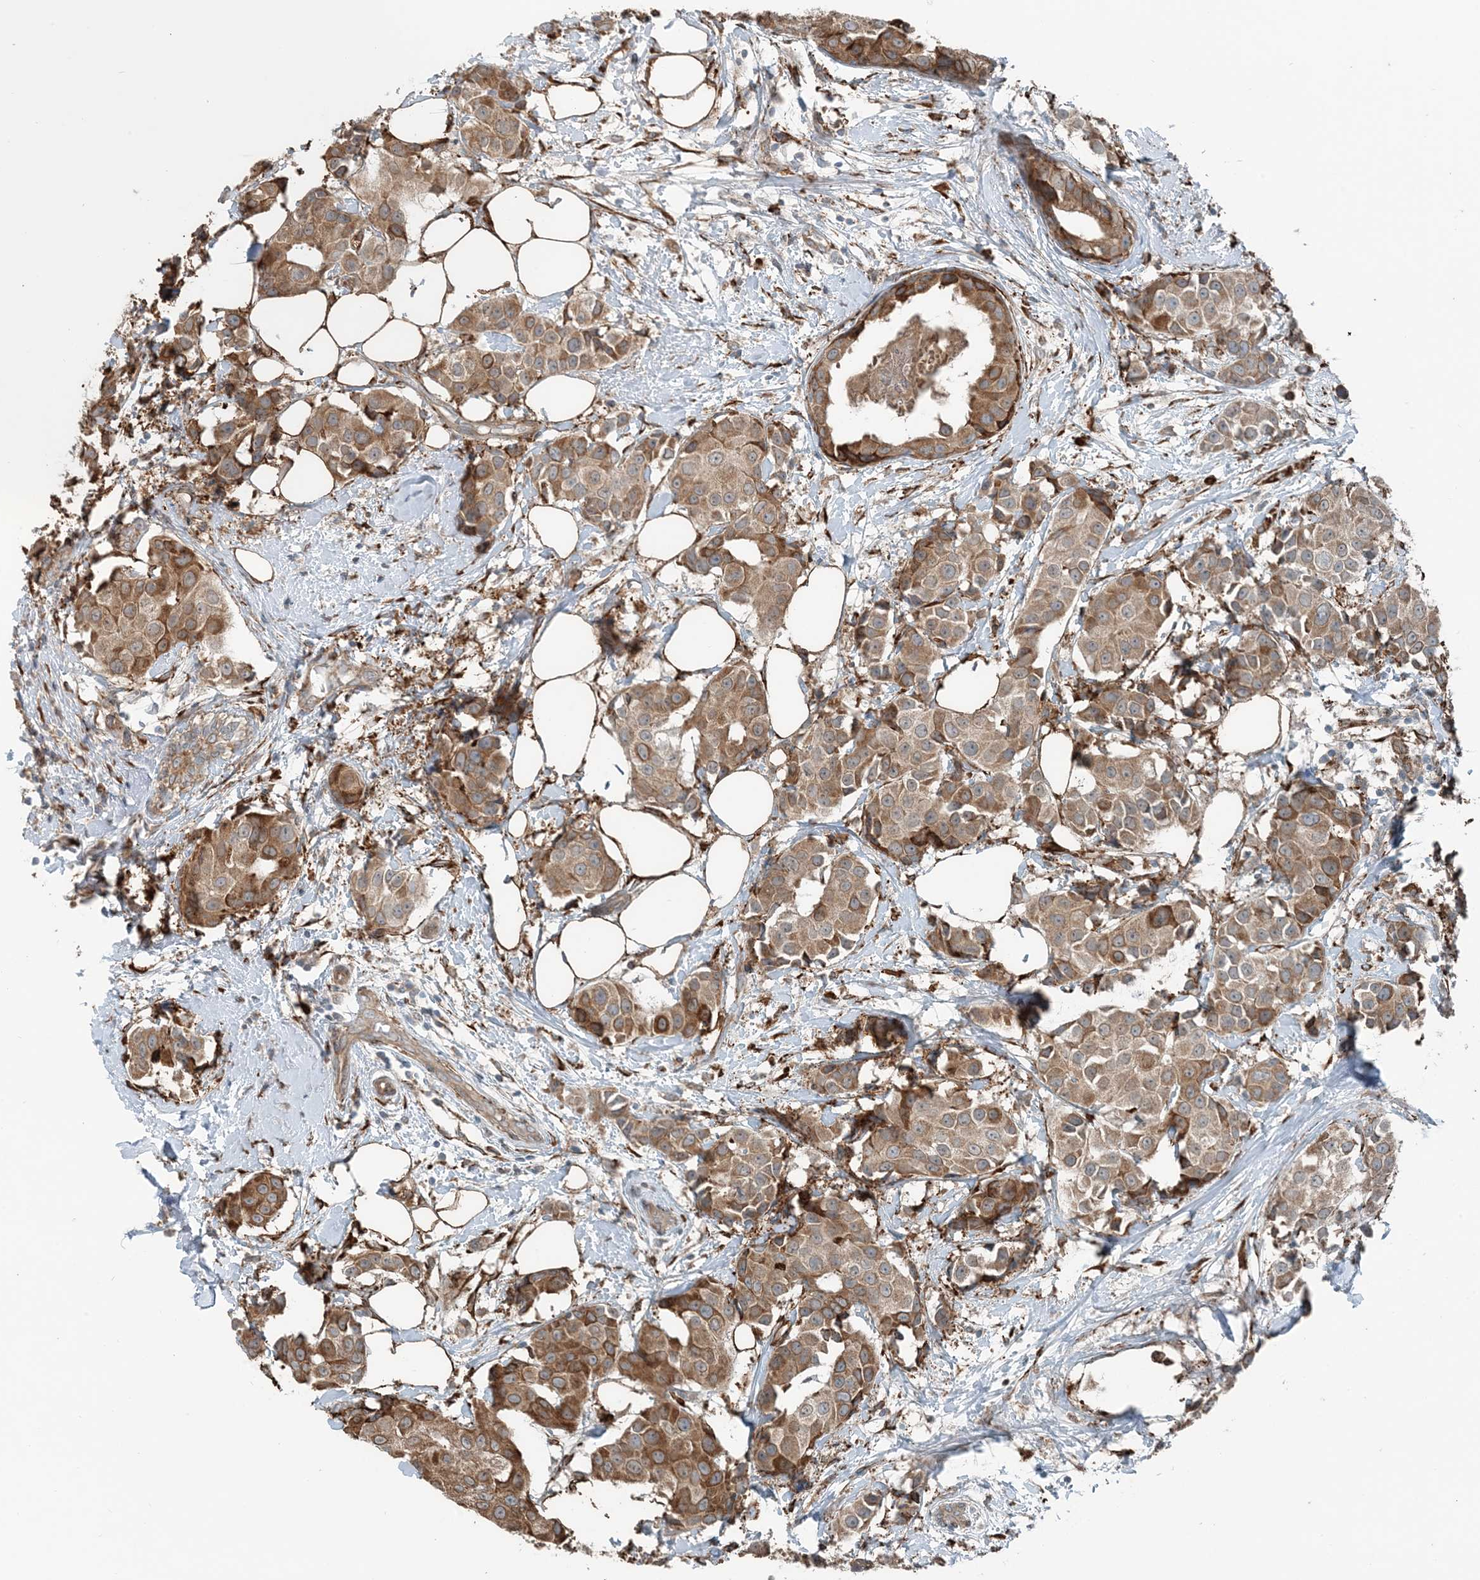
{"staining": {"intensity": "moderate", "quantity": ">75%", "location": "cytoplasmic/membranous"}, "tissue": "breast cancer", "cell_type": "Tumor cells", "image_type": "cancer", "snomed": [{"axis": "morphology", "description": "Normal tissue, NOS"}, {"axis": "morphology", "description": "Duct carcinoma"}, {"axis": "topography", "description": "Breast"}], "caption": "A histopathology image of breast intraductal carcinoma stained for a protein demonstrates moderate cytoplasmic/membranous brown staining in tumor cells.", "gene": "CERKL", "patient": {"sex": "female", "age": 39}}